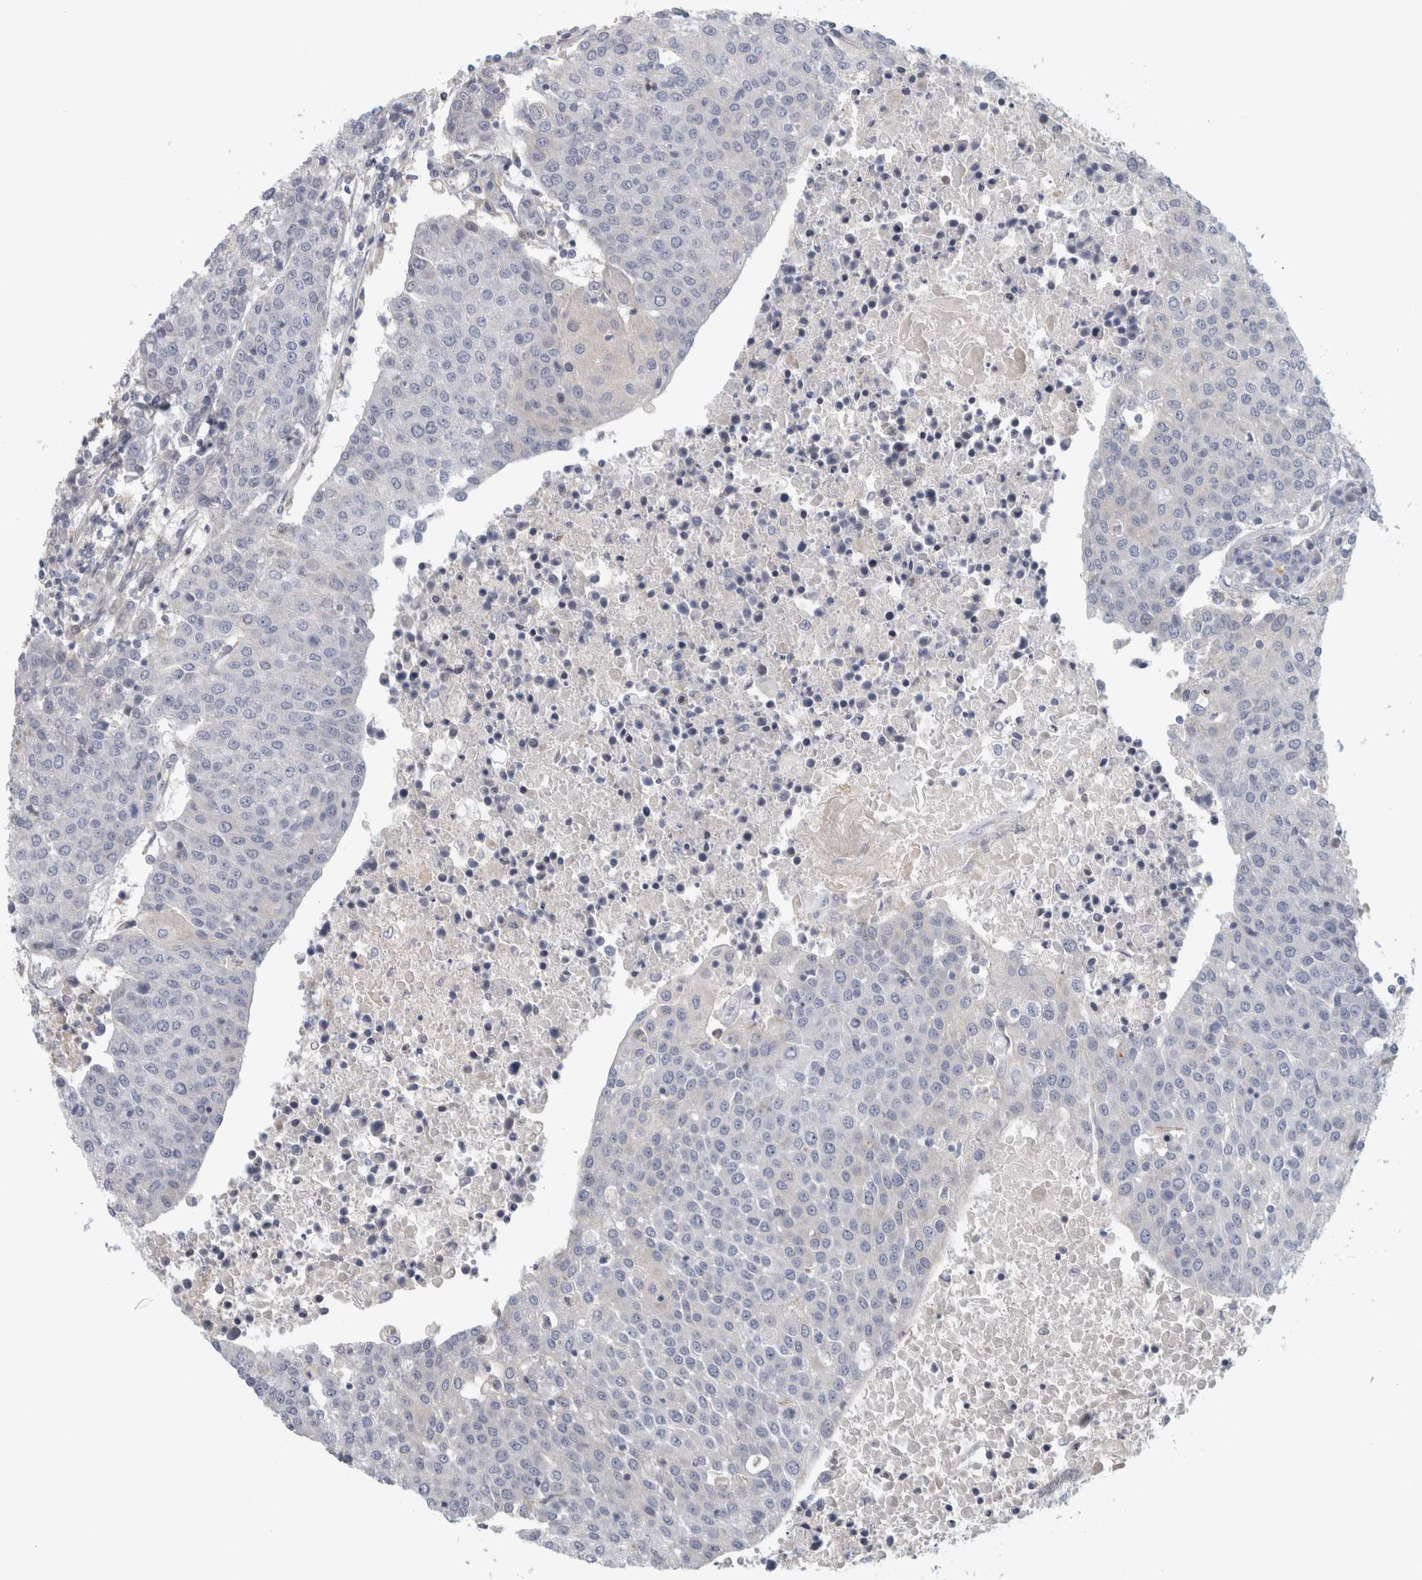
{"staining": {"intensity": "negative", "quantity": "none", "location": "none"}, "tissue": "urothelial cancer", "cell_type": "Tumor cells", "image_type": "cancer", "snomed": [{"axis": "morphology", "description": "Urothelial carcinoma, High grade"}, {"axis": "topography", "description": "Urinary bladder"}], "caption": "Urothelial carcinoma (high-grade) was stained to show a protein in brown. There is no significant expression in tumor cells.", "gene": "ZNF804B", "patient": {"sex": "female", "age": 85}}